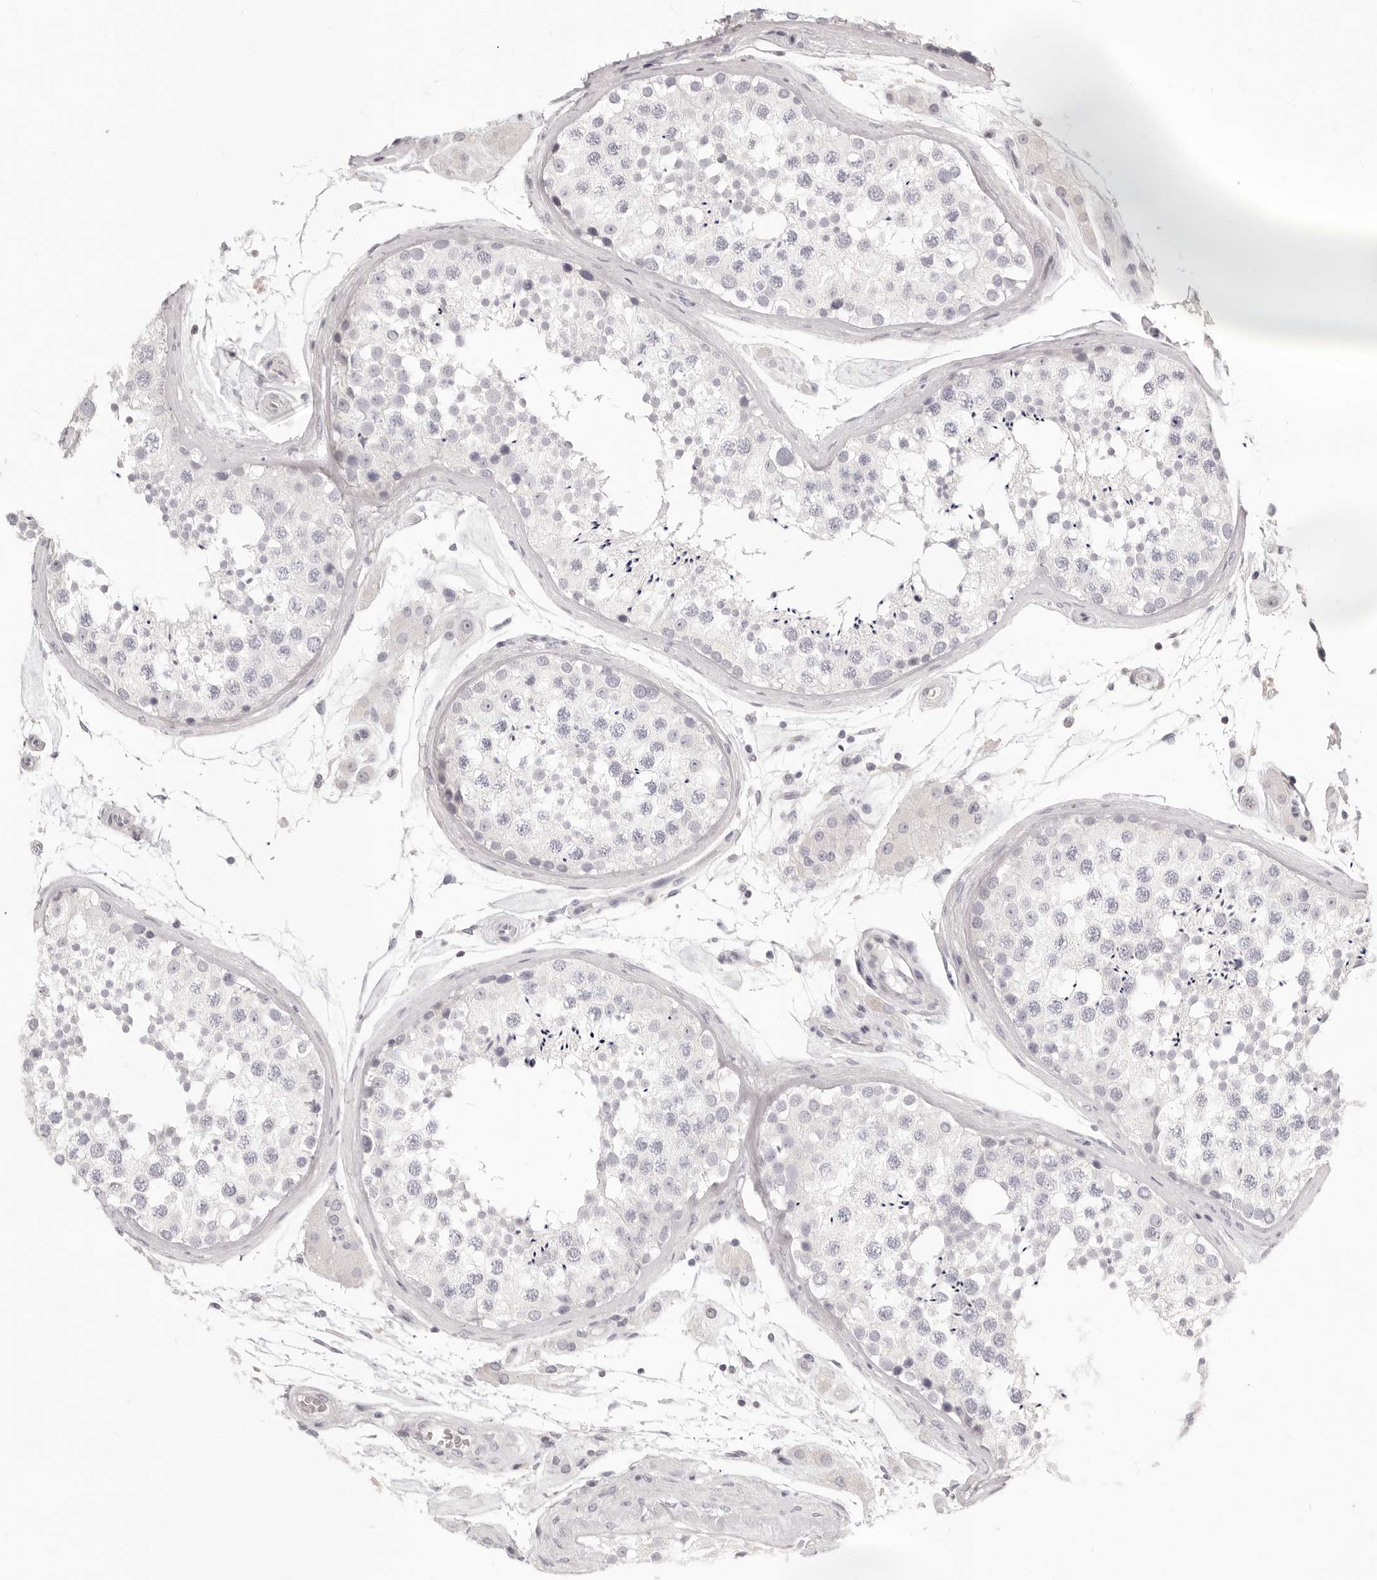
{"staining": {"intensity": "negative", "quantity": "none", "location": "none"}, "tissue": "testis", "cell_type": "Cells in seminiferous ducts", "image_type": "normal", "snomed": [{"axis": "morphology", "description": "Normal tissue, NOS"}, {"axis": "topography", "description": "Testis"}], "caption": "A photomicrograph of testis stained for a protein displays no brown staining in cells in seminiferous ducts. (DAB immunohistochemistry (IHC) visualized using brightfield microscopy, high magnification).", "gene": "FABP1", "patient": {"sex": "male", "age": 46}}